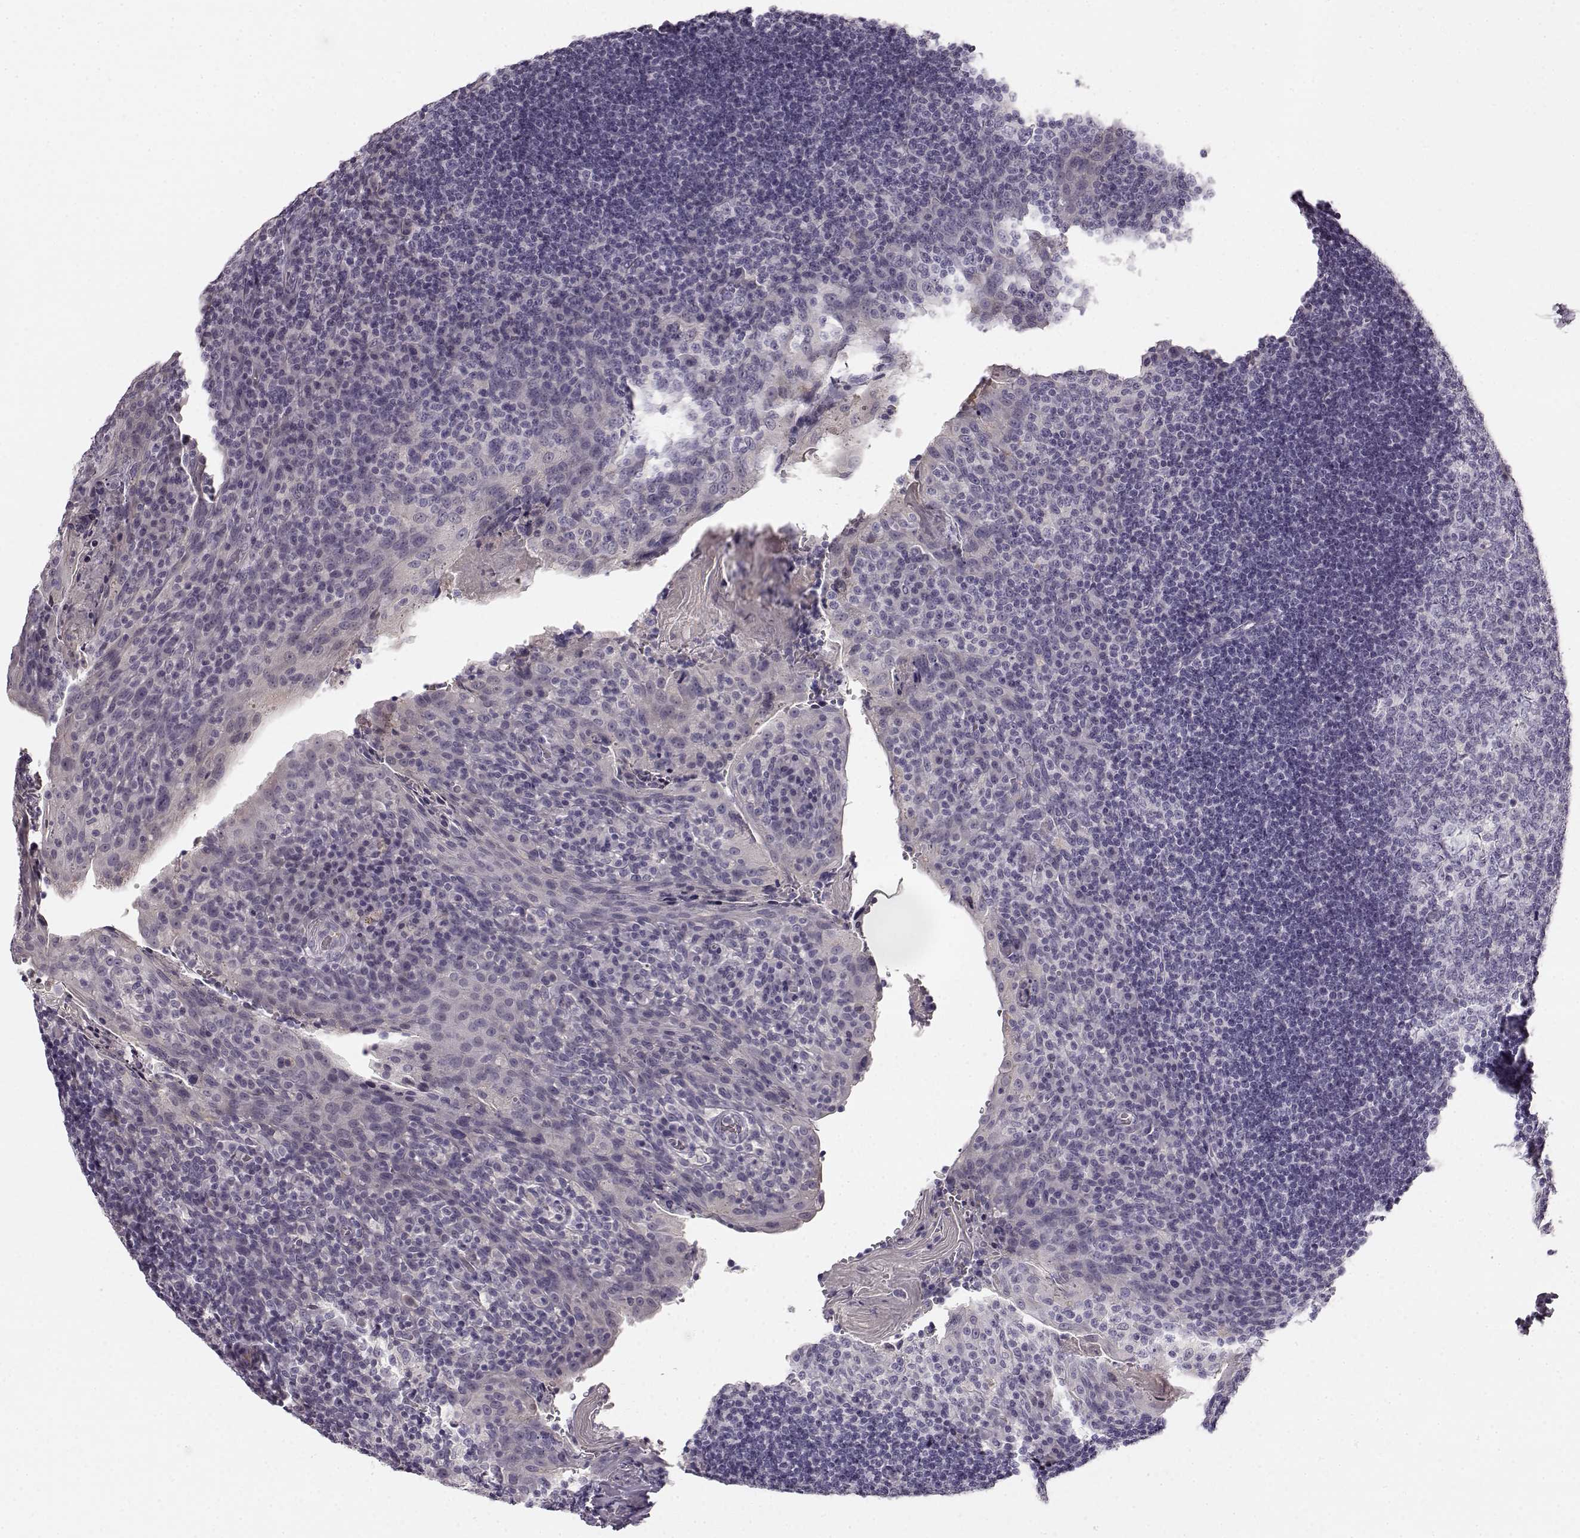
{"staining": {"intensity": "negative", "quantity": "none", "location": "none"}, "tissue": "tonsil", "cell_type": "Germinal center cells", "image_type": "normal", "snomed": [{"axis": "morphology", "description": "Normal tissue, NOS"}, {"axis": "topography", "description": "Tonsil"}], "caption": "Immunohistochemistry (IHC) of unremarkable human tonsil exhibits no positivity in germinal center cells. The staining was performed using DAB (3,3'-diaminobenzidine) to visualize the protein expression in brown, while the nuclei were stained in blue with hematoxylin (Magnification: 20x).", "gene": "KIAA0319", "patient": {"sex": "male", "age": 17}}